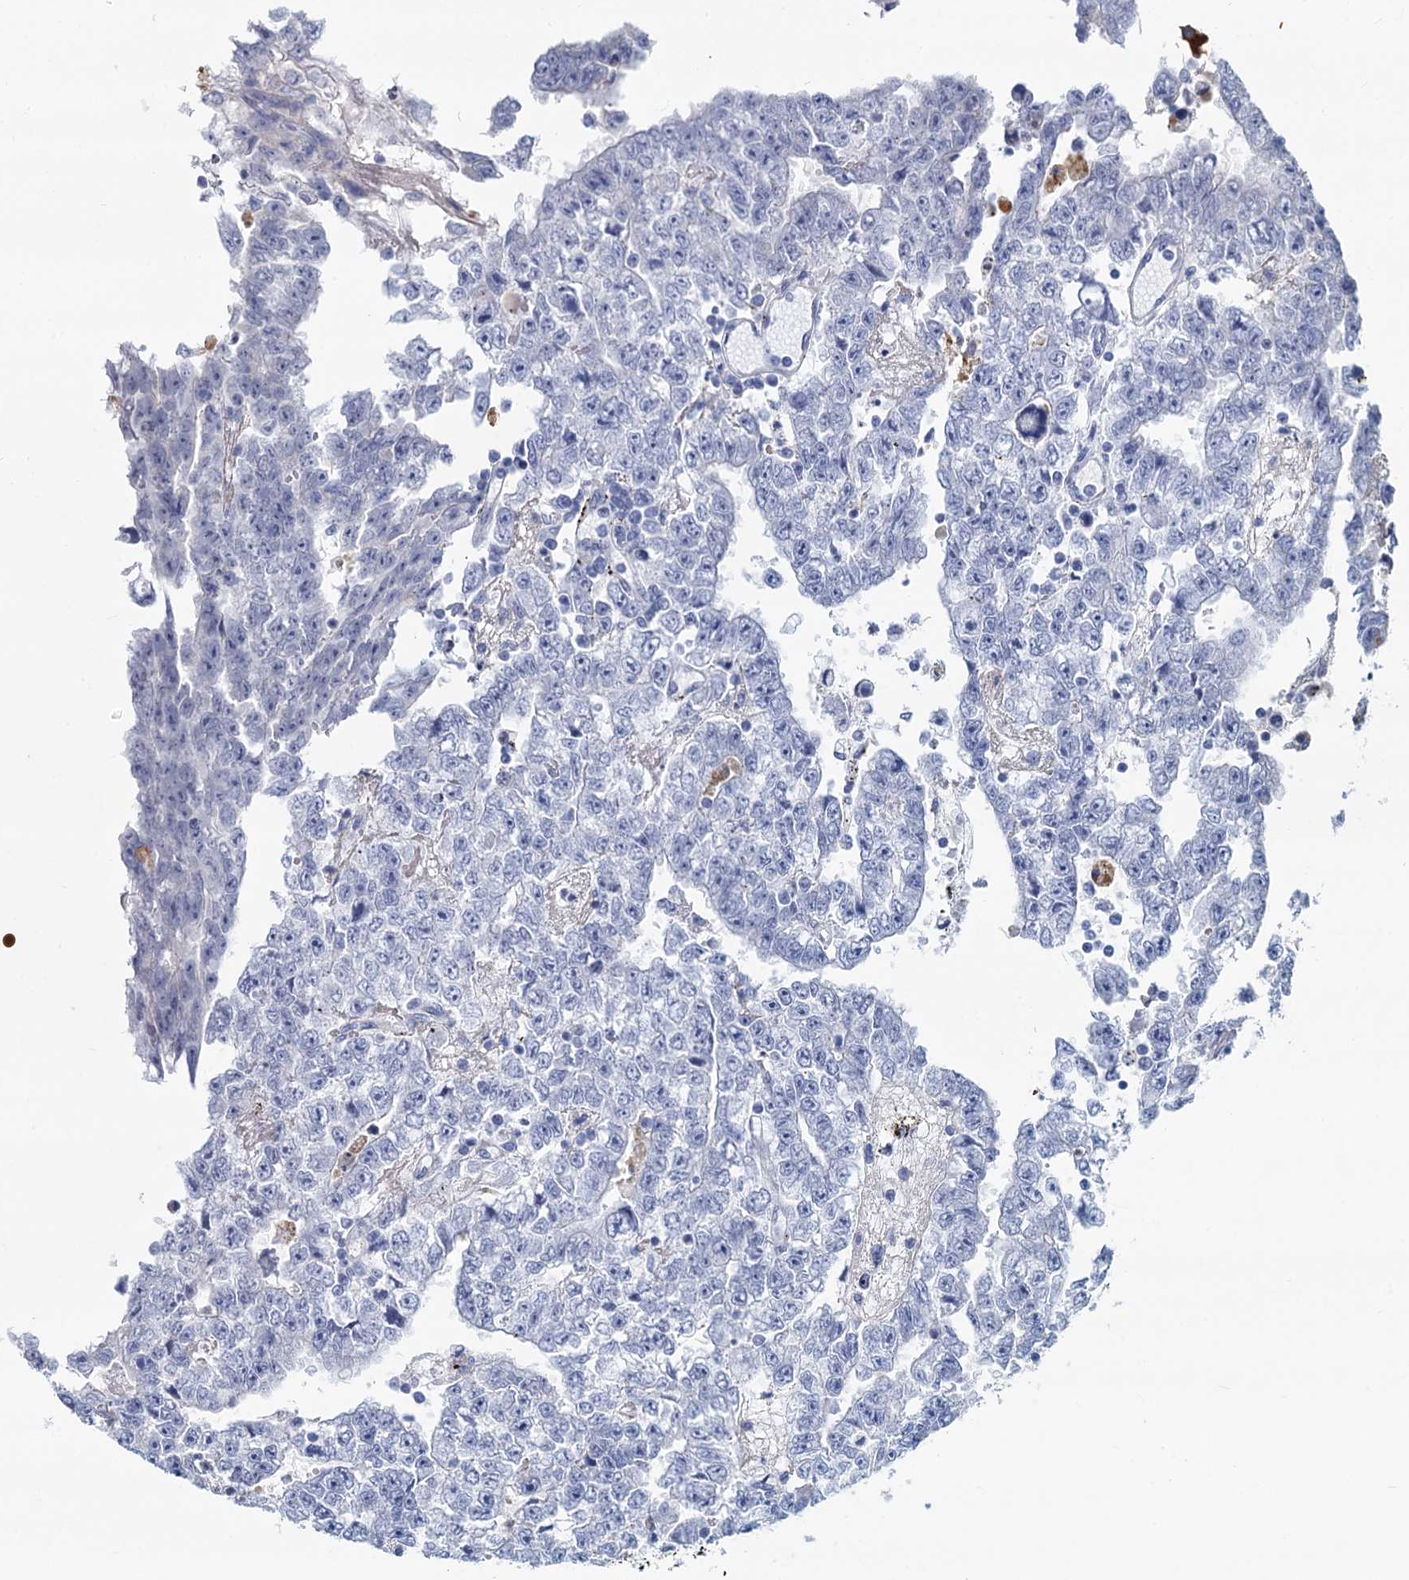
{"staining": {"intensity": "negative", "quantity": "none", "location": "none"}, "tissue": "testis cancer", "cell_type": "Tumor cells", "image_type": "cancer", "snomed": [{"axis": "morphology", "description": "Carcinoma, Embryonal, NOS"}, {"axis": "topography", "description": "Testis"}], "caption": "High magnification brightfield microscopy of embryonal carcinoma (testis) stained with DAB (brown) and counterstained with hematoxylin (blue): tumor cells show no significant positivity.", "gene": "GSTM3", "patient": {"sex": "male", "age": 25}}